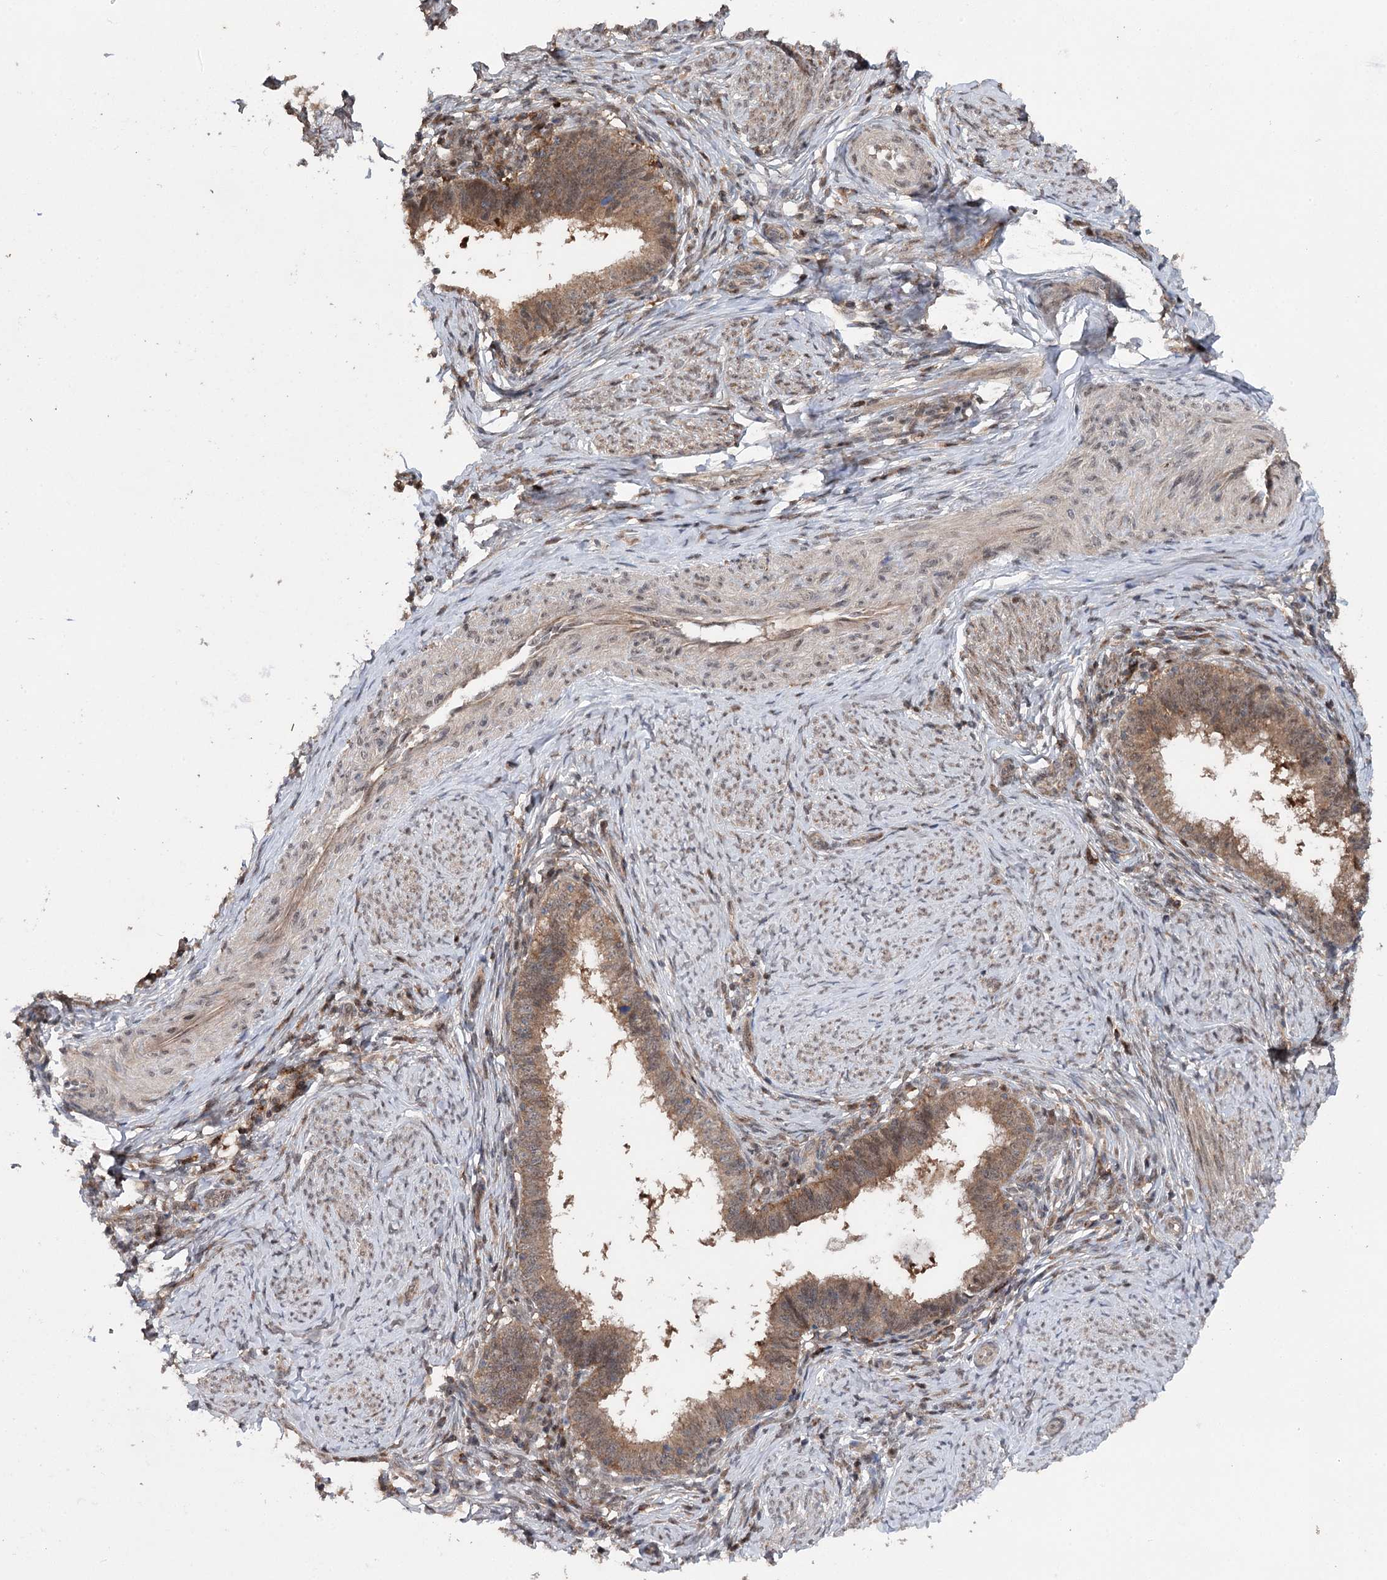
{"staining": {"intensity": "moderate", "quantity": ">75%", "location": "cytoplasmic/membranous,nuclear"}, "tissue": "cervical cancer", "cell_type": "Tumor cells", "image_type": "cancer", "snomed": [{"axis": "morphology", "description": "Adenocarcinoma, NOS"}, {"axis": "topography", "description": "Cervix"}], "caption": "Cervical cancer was stained to show a protein in brown. There is medium levels of moderate cytoplasmic/membranous and nuclear staining in about >75% of tumor cells. (DAB (3,3'-diaminobenzidine) IHC with brightfield microscopy, high magnification).", "gene": "STX6", "patient": {"sex": "female", "age": 36}}